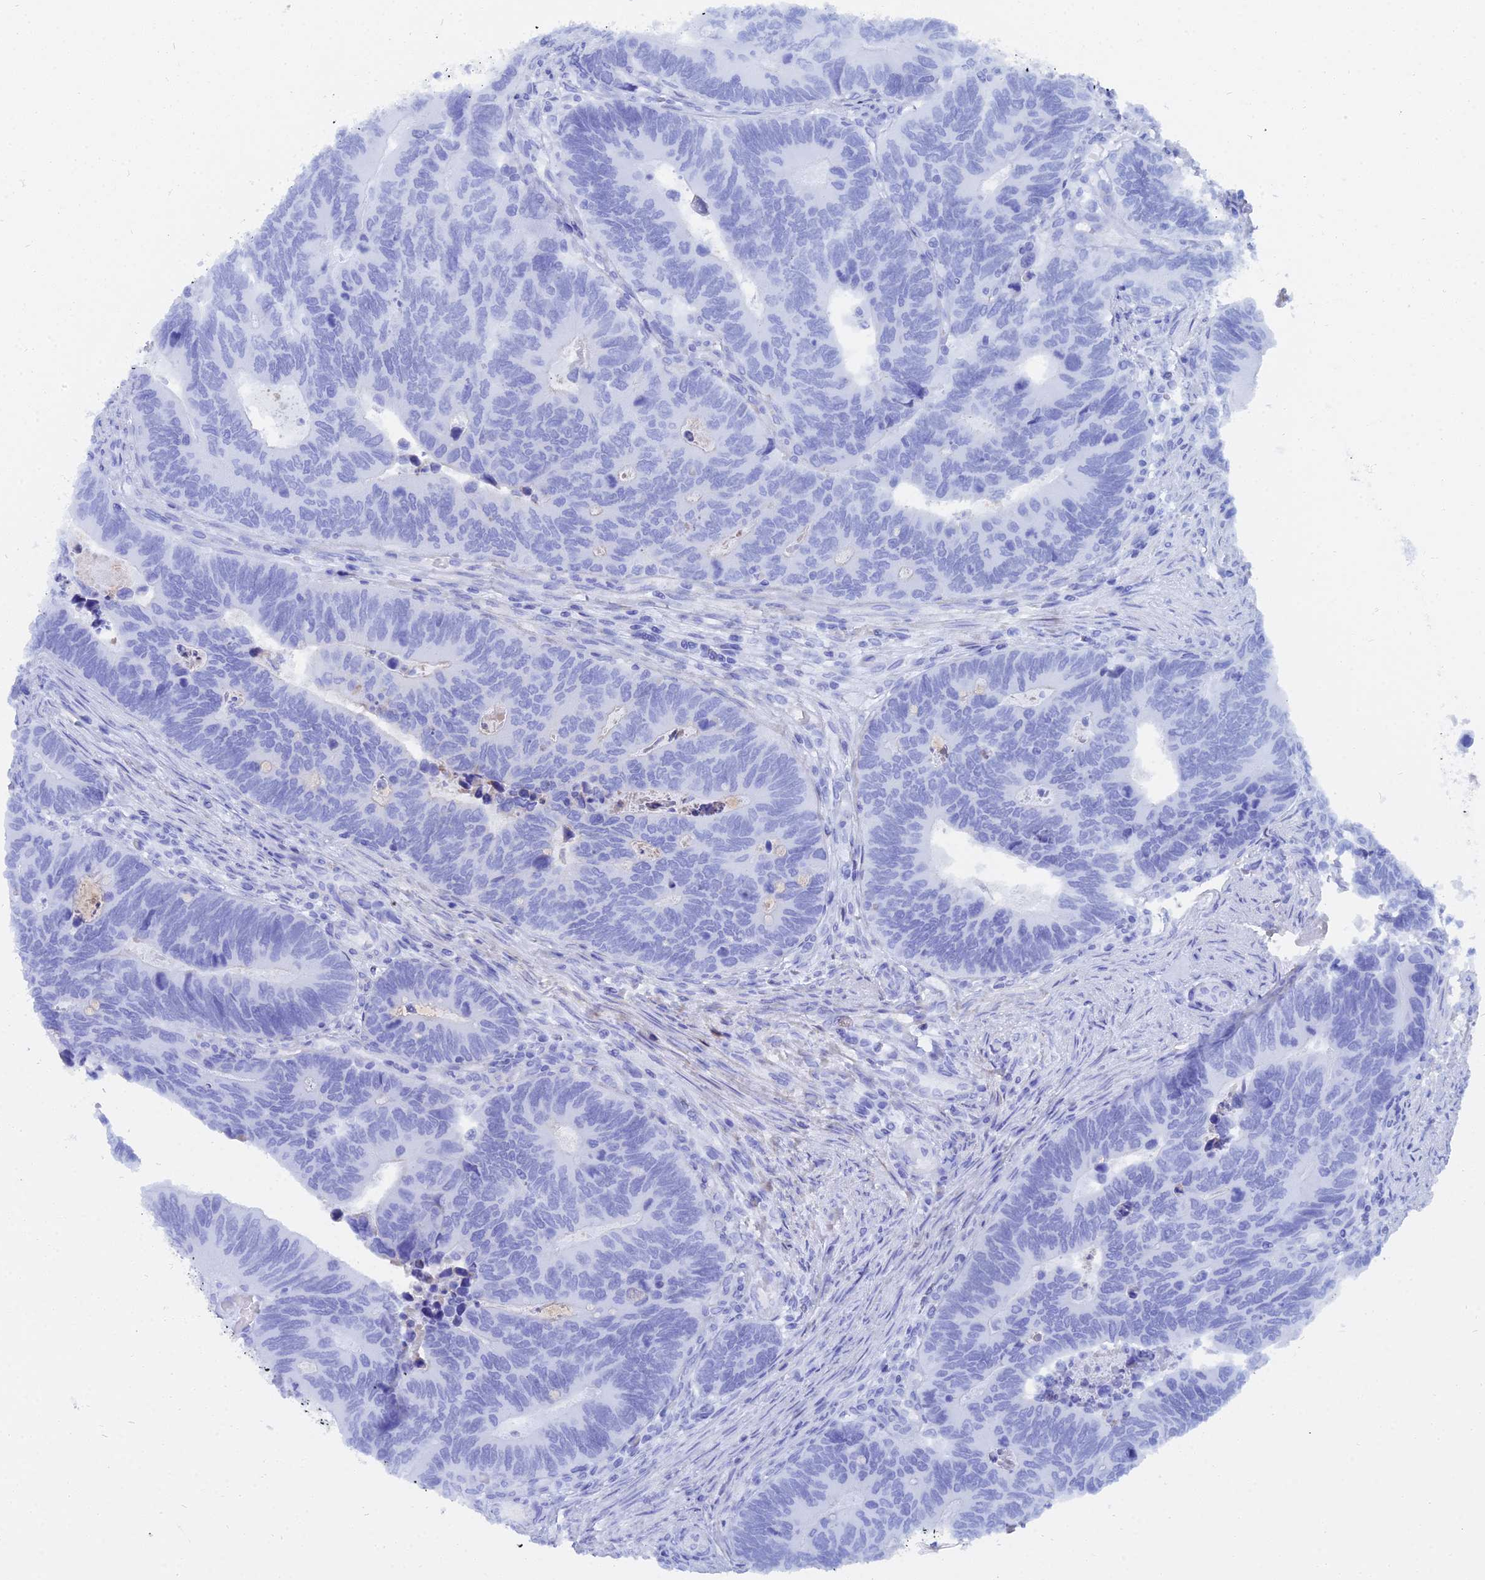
{"staining": {"intensity": "negative", "quantity": "none", "location": "none"}, "tissue": "colorectal cancer", "cell_type": "Tumor cells", "image_type": "cancer", "snomed": [{"axis": "morphology", "description": "Adenocarcinoma, NOS"}, {"axis": "topography", "description": "Colon"}], "caption": "Tumor cells show no significant protein positivity in colorectal adenocarcinoma.", "gene": "TRIM43B", "patient": {"sex": "male", "age": 87}}